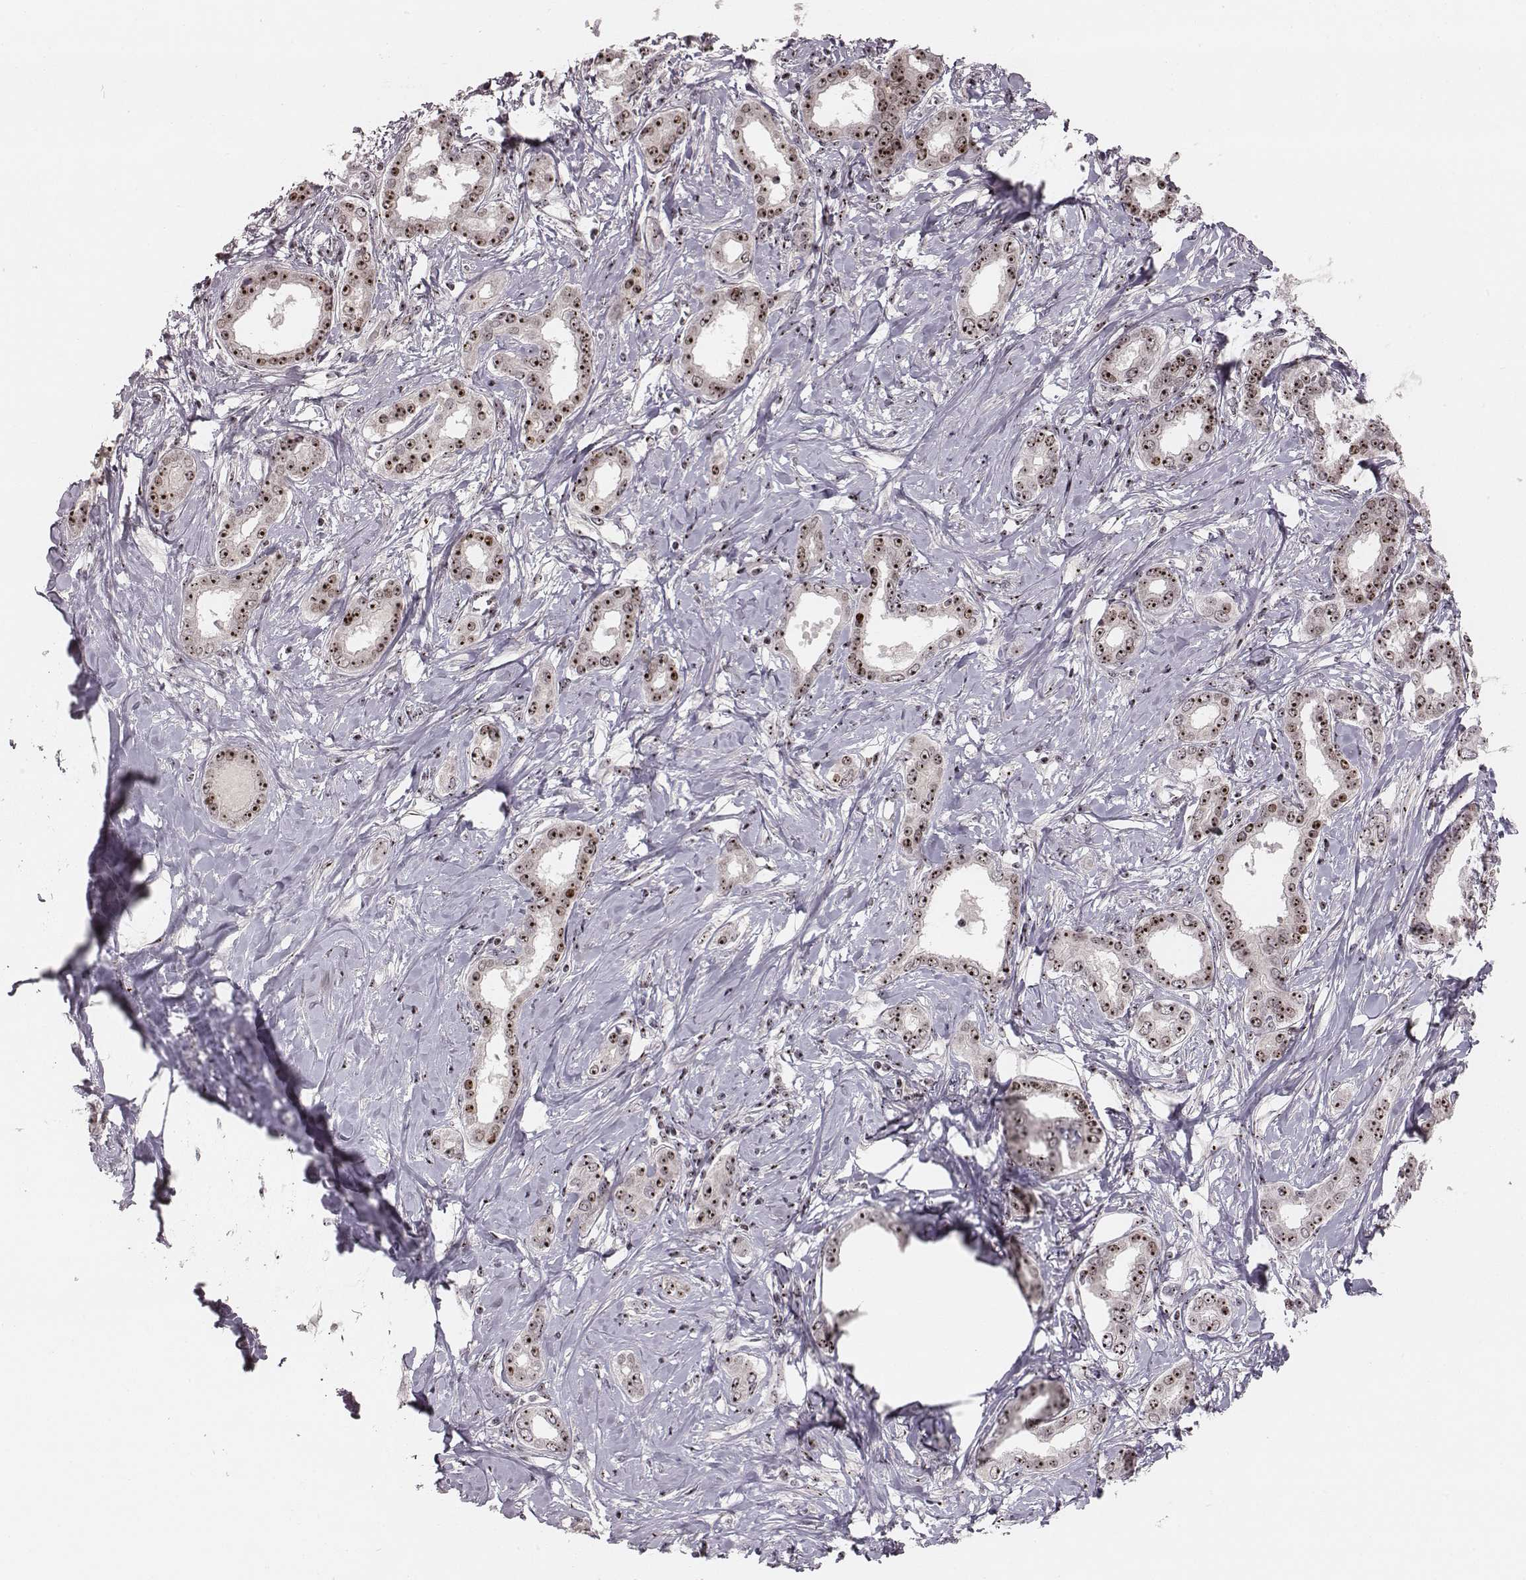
{"staining": {"intensity": "moderate", "quantity": ">75%", "location": "nuclear"}, "tissue": "liver cancer", "cell_type": "Tumor cells", "image_type": "cancer", "snomed": [{"axis": "morphology", "description": "Cholangiocarcinoma"}, {"axis": "topography", "description": "Liver"}], "caption": "Liver cancer stained with IHC displays moderate nuclear positivity in approximately >75% of tumor cells.", "gene": "NOP56", "patient": {"sex": "female", "age": 47}}